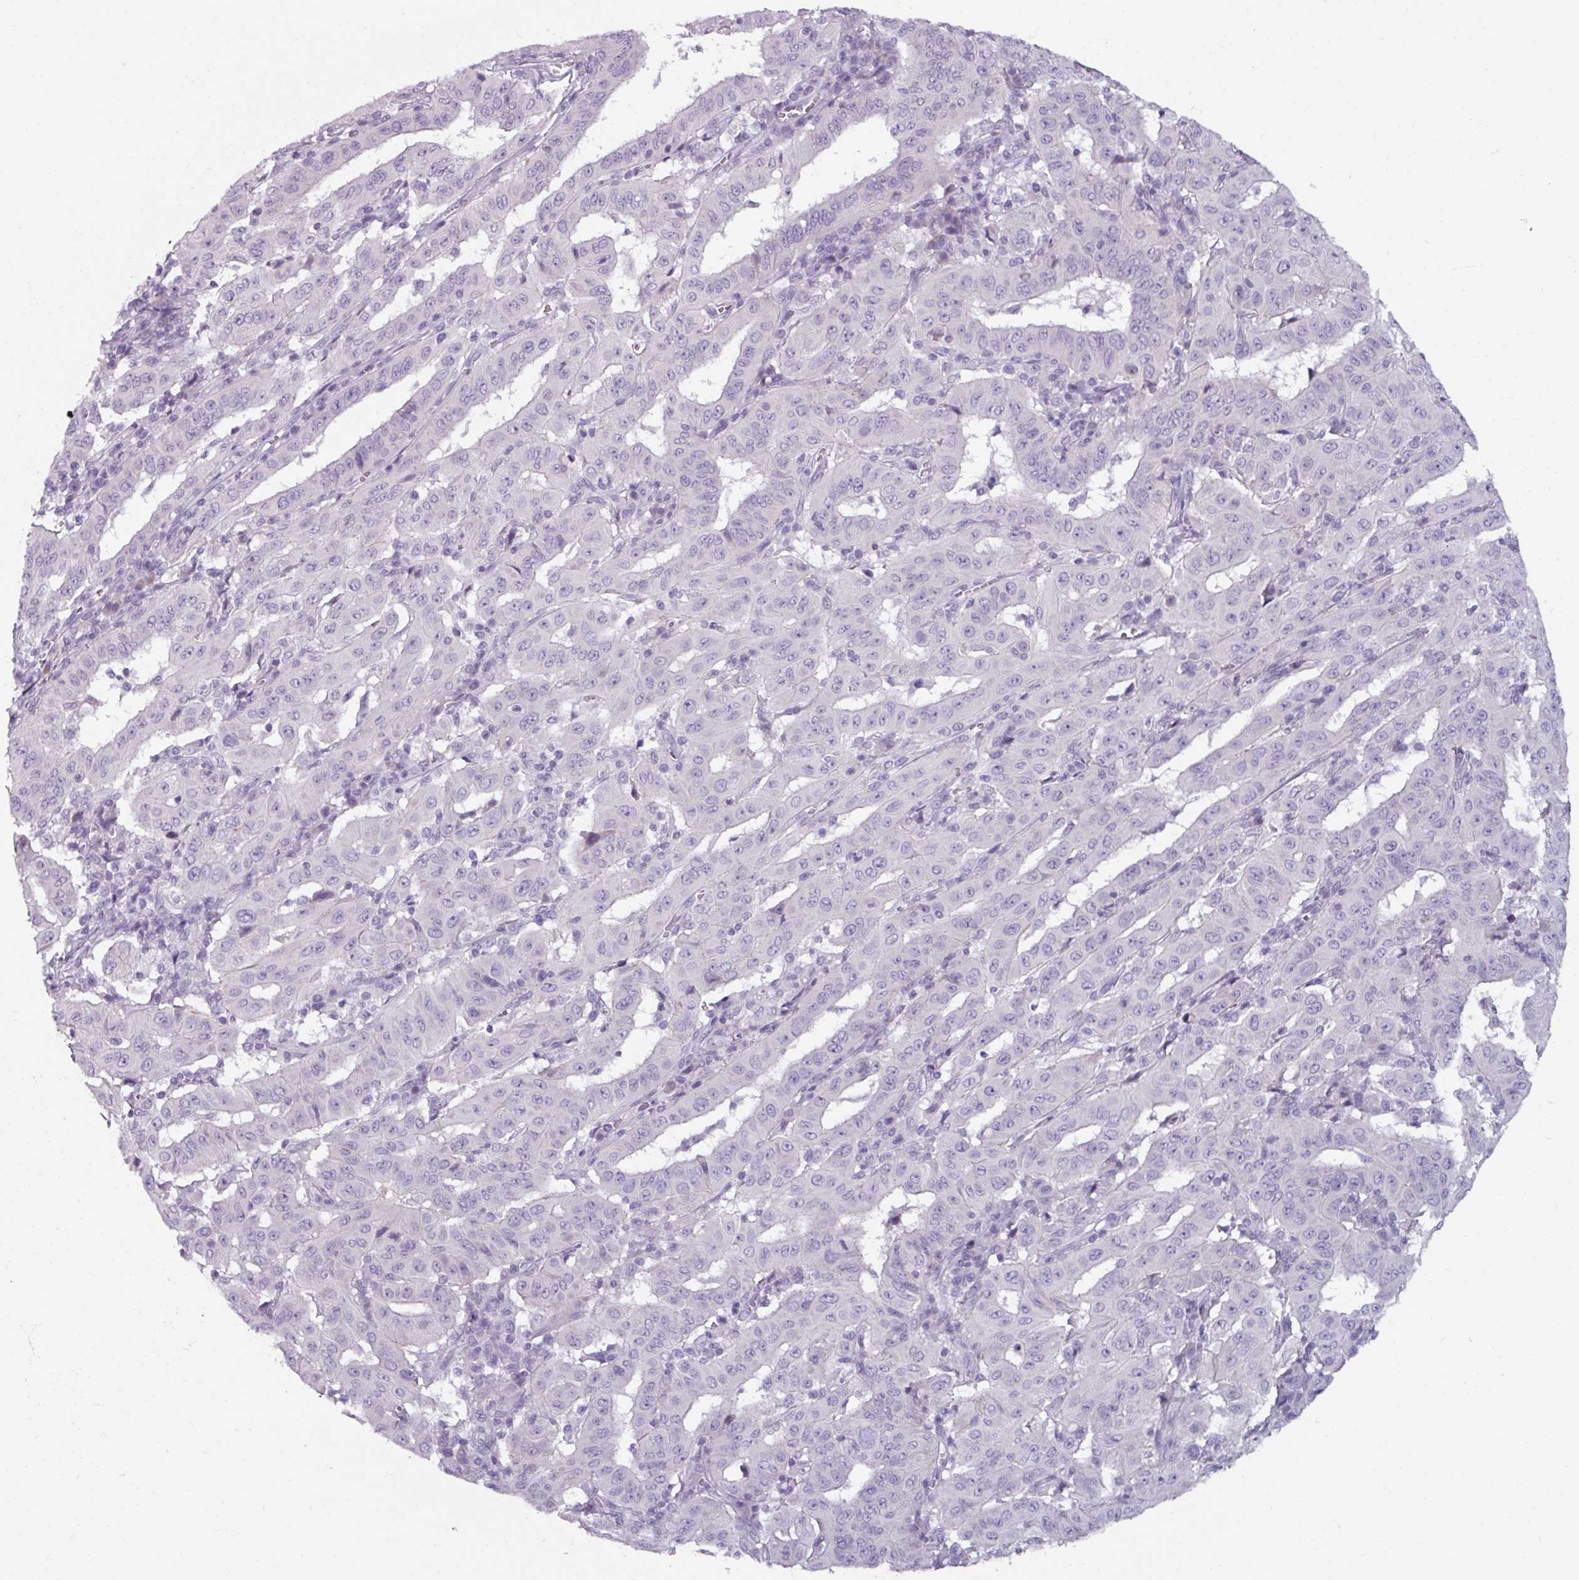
{"staining": {"intensity": "negative", "quantity": "none", "location": "none"}, "tissue": "pancreatic cancer", "cell_type": "Tumor cells", "image_type": "cancer", "snomed": [{"axis": "morphology", "description": "Adenocarcinoma, NOS"}, {"axis": "topography", "description": "Pancreas"}], "caption": "This is a micrograph of IHC staining of adenocarcinoma (pancreatic), which shows no positivity in tumor cells.", "gene": "SMIM11", "patient": {"sex": "male", "age": 63}}